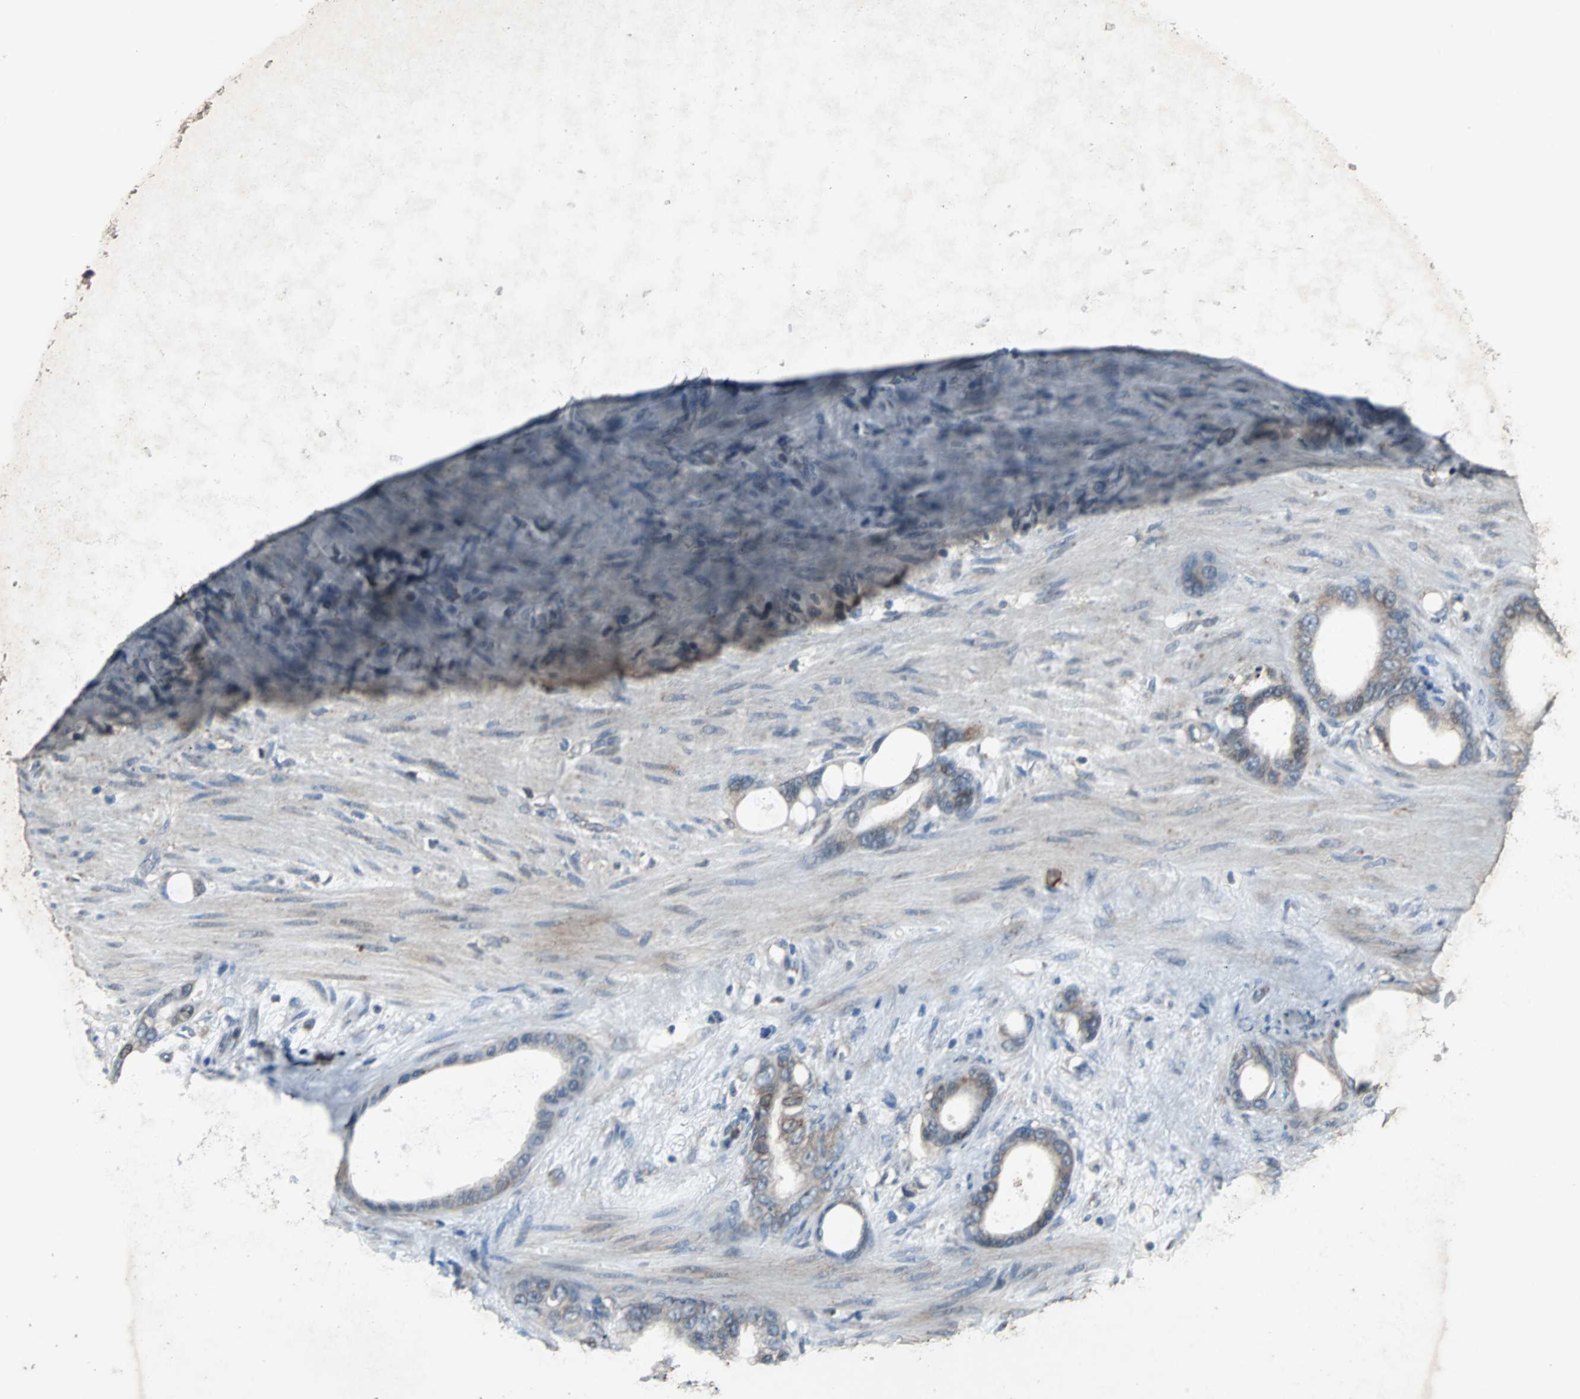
{"staining": {"intensity": "weak", "quantity": "<25%", "location": "cytoplasmic/membranous"}, "tissue": "stomach cancer", "cell_type": "Tumor cells", "image_type": "cancer", "snomed": [{"axis": "morphology", "description": "Adenocarcinoma, NOS"}, {"axis": "topography", "description": "Stomach"}], "caption": "Immunohistochemistry of stomach cancer (adenocarcinoma) exhibits no expression in tumor cells.", "gene": "SOS1", "patient": {"sex": "female", "age": 75}}